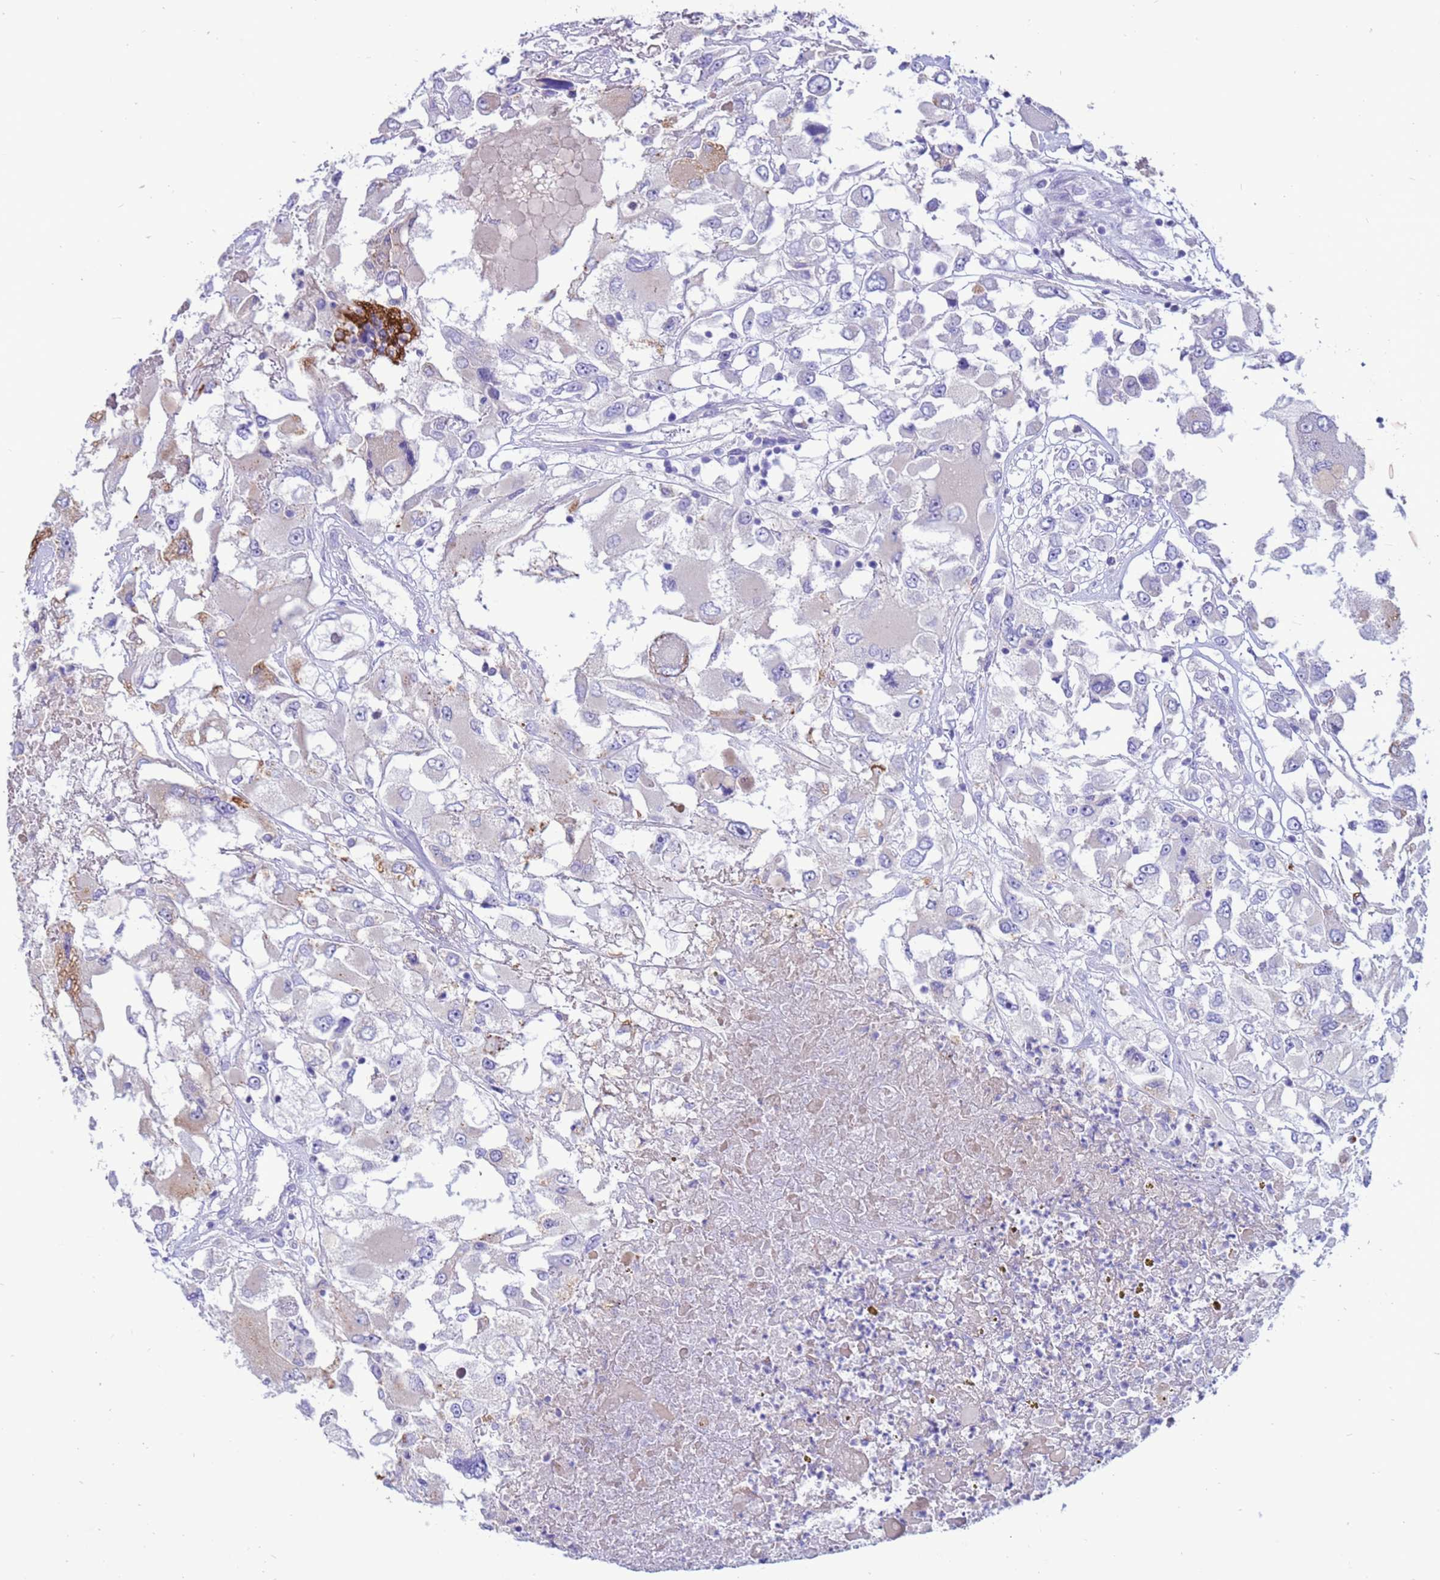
{"staining": {"intensity": "negative", "quantity": "none", "location": "none"}, "tissue": "renal cancer", "cell_type": "Tumor cells", "image_type": "cancer", "snomed": [{"axis": "morphology", "description": "Adenocarcinoma, NOS"}, {"axis": "topography", "description": "Kidney"}], "caption": "A photomicrograph of human renal adenocarcinoma is negative for staining in tumor cells.", "gene": "PDE10A", "patient": {"sex": "female", "age": 52}}